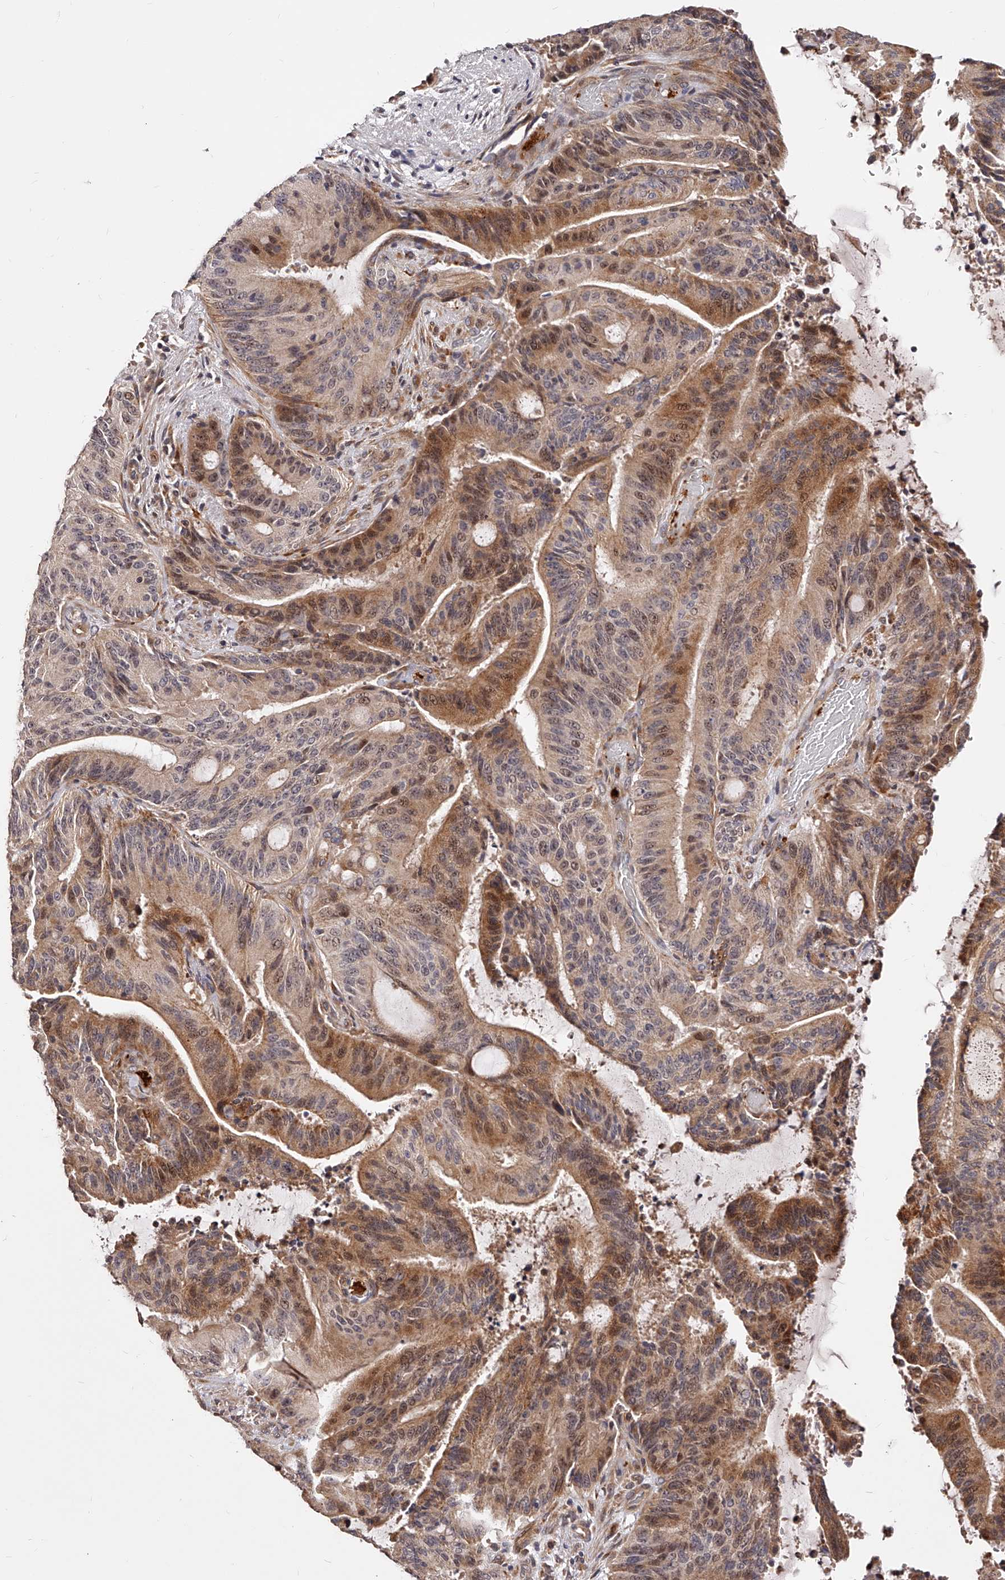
{"staining": {"intensity": "moderate", "quantity": ">75%", "location": "cytoplasmic/membranous,nuclear"}, "tissue": "liver cancer", "cell_type": "Tumor cells", "image_type": "cancer", "snomed": [{"axis": "morphology", "description": "Normal tissue, NOS"}, {"axis": "morphology", "description": "Cholangiocarcinoma"}, {"axis": "topography", "description": "Liver"}, {"axis": "topography", "description": "Peripheral nerve tissue"}], "caption": "Cholangiocarcinoma (liver) was stained to show a protein in brown. There is medium levels of moderate cytoplasmic/membranous and nuclear expression in about >75% of tumor cells. The protein of interest is stained brown, and the nuclei are stained in blue (DAB IHC with brightfield microscopy, high magnification).", "gene": "ZNF502", "patient": {"sex": "female", "age": 73}}